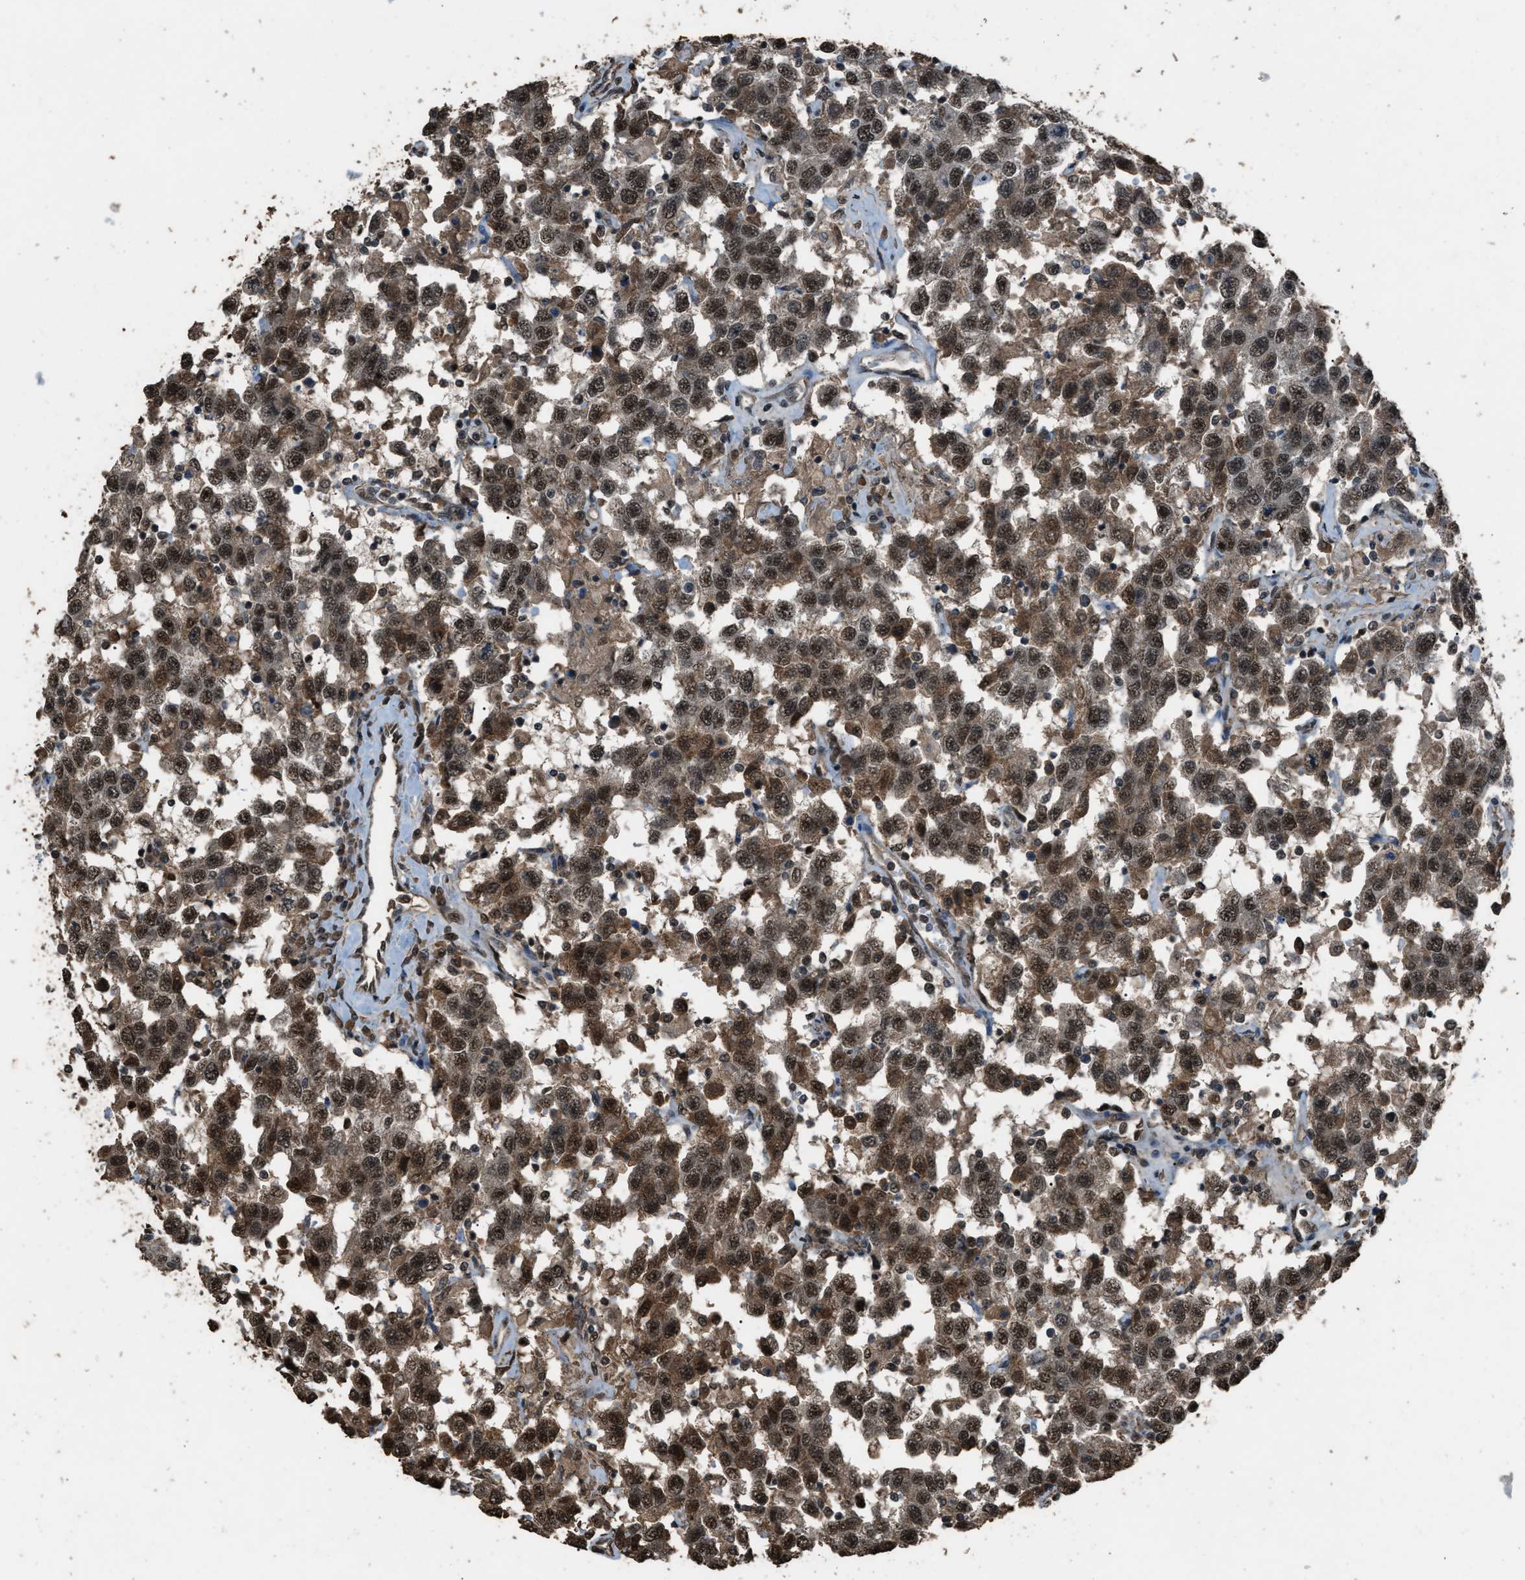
{"staining": {"intensity": "moderate", "quantity": ">75%", "location": "cytoplasmic/membranous,nuclear"}, "tissue": "testis cancer", "cell_type": "Tumor cells", "image_type": "cancer", "snomed": [{"axis": "morphology", "description": "Seminoma, NOS"}, {"axis": "topography", "description": "Testis"}], "caption": "Protein analysis of testis seminoma tissue demonstrates moderate cytoplasmic/membranous and nuclear positivity in approximately >75% of tumor cells.", "gene": "SERTAD2", "patient": {"sex": "male", "age": 41}}